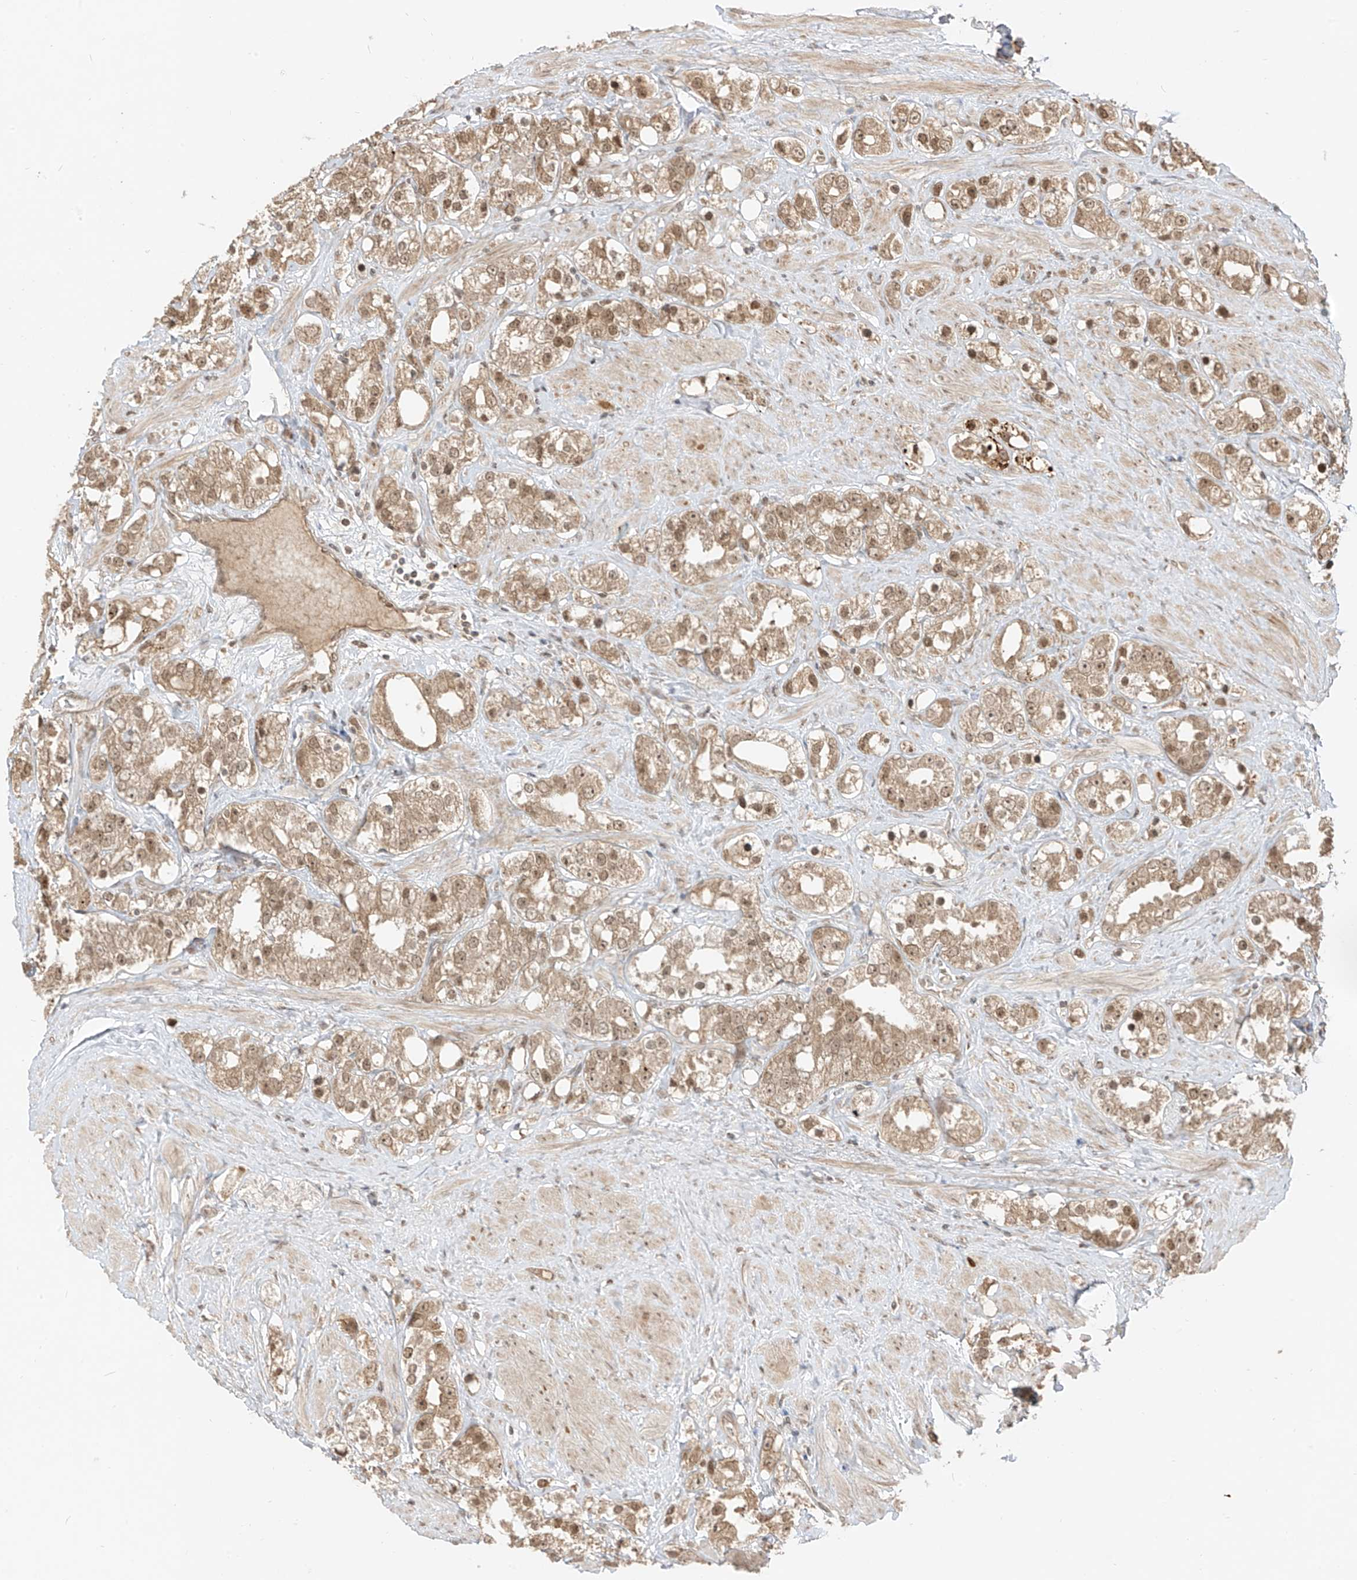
{"staining": {"intensity": "moderate", "quantity": ">75%", "location": "cytoplasmic/membranous,nuclear"}, "tissue": "prostate cancer", "cell_type": "Tumor cells", "image_type": "cancer", "snomed": [{"axis": "morphology", "description": "Adenocarcinoma, NOS"}, {"axis": "topography", "description": "Prostate"}], "caption": "A medium amount of moderate cytoplasmic/membranous and nuclear positivity is identified in about >75% of tumor cells in prostate cancer (adenocarcinoma) tissue. (brown staining indicates protein expression, while blue staining denotes nuclei).", "gene": "LCOR", "patient": {"sex": "male", "age": 79}}